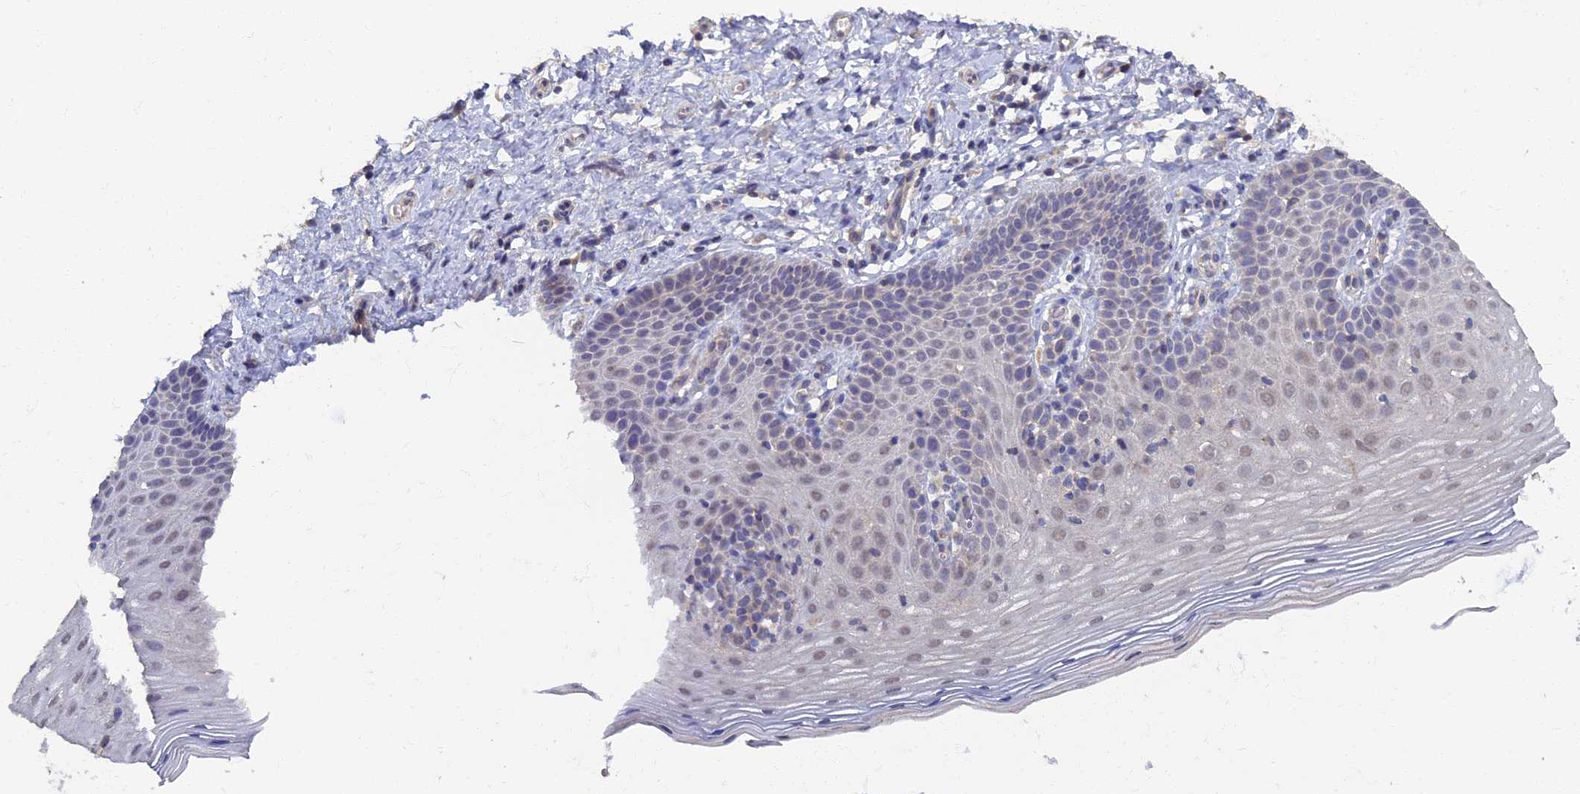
{"staining": {"intensity": "moderate", "quantity": "<25%", "location": "cytoplasmic/membranous"}, "tissue": "cervix", "cell_type": "Glandular cells", "image_type": "normal", "snomed": [{"axis": "morphology", "description": "Normal tissue, NOS"}, {"axis": "topography", "description": "Cervix"}], "caption": "A photomicrograph of cervix stained for a protein shows moderate cytoplasmic/membranous brown staining in glandular cells. Using DAB (3,3'-diaminobenzidine) (brown) and hematoxylin (blue) stains, captured at high magnification using brightfield microscopy.", "gene": "RSPH3", "patient": {"sex": "female", "age": 36}}